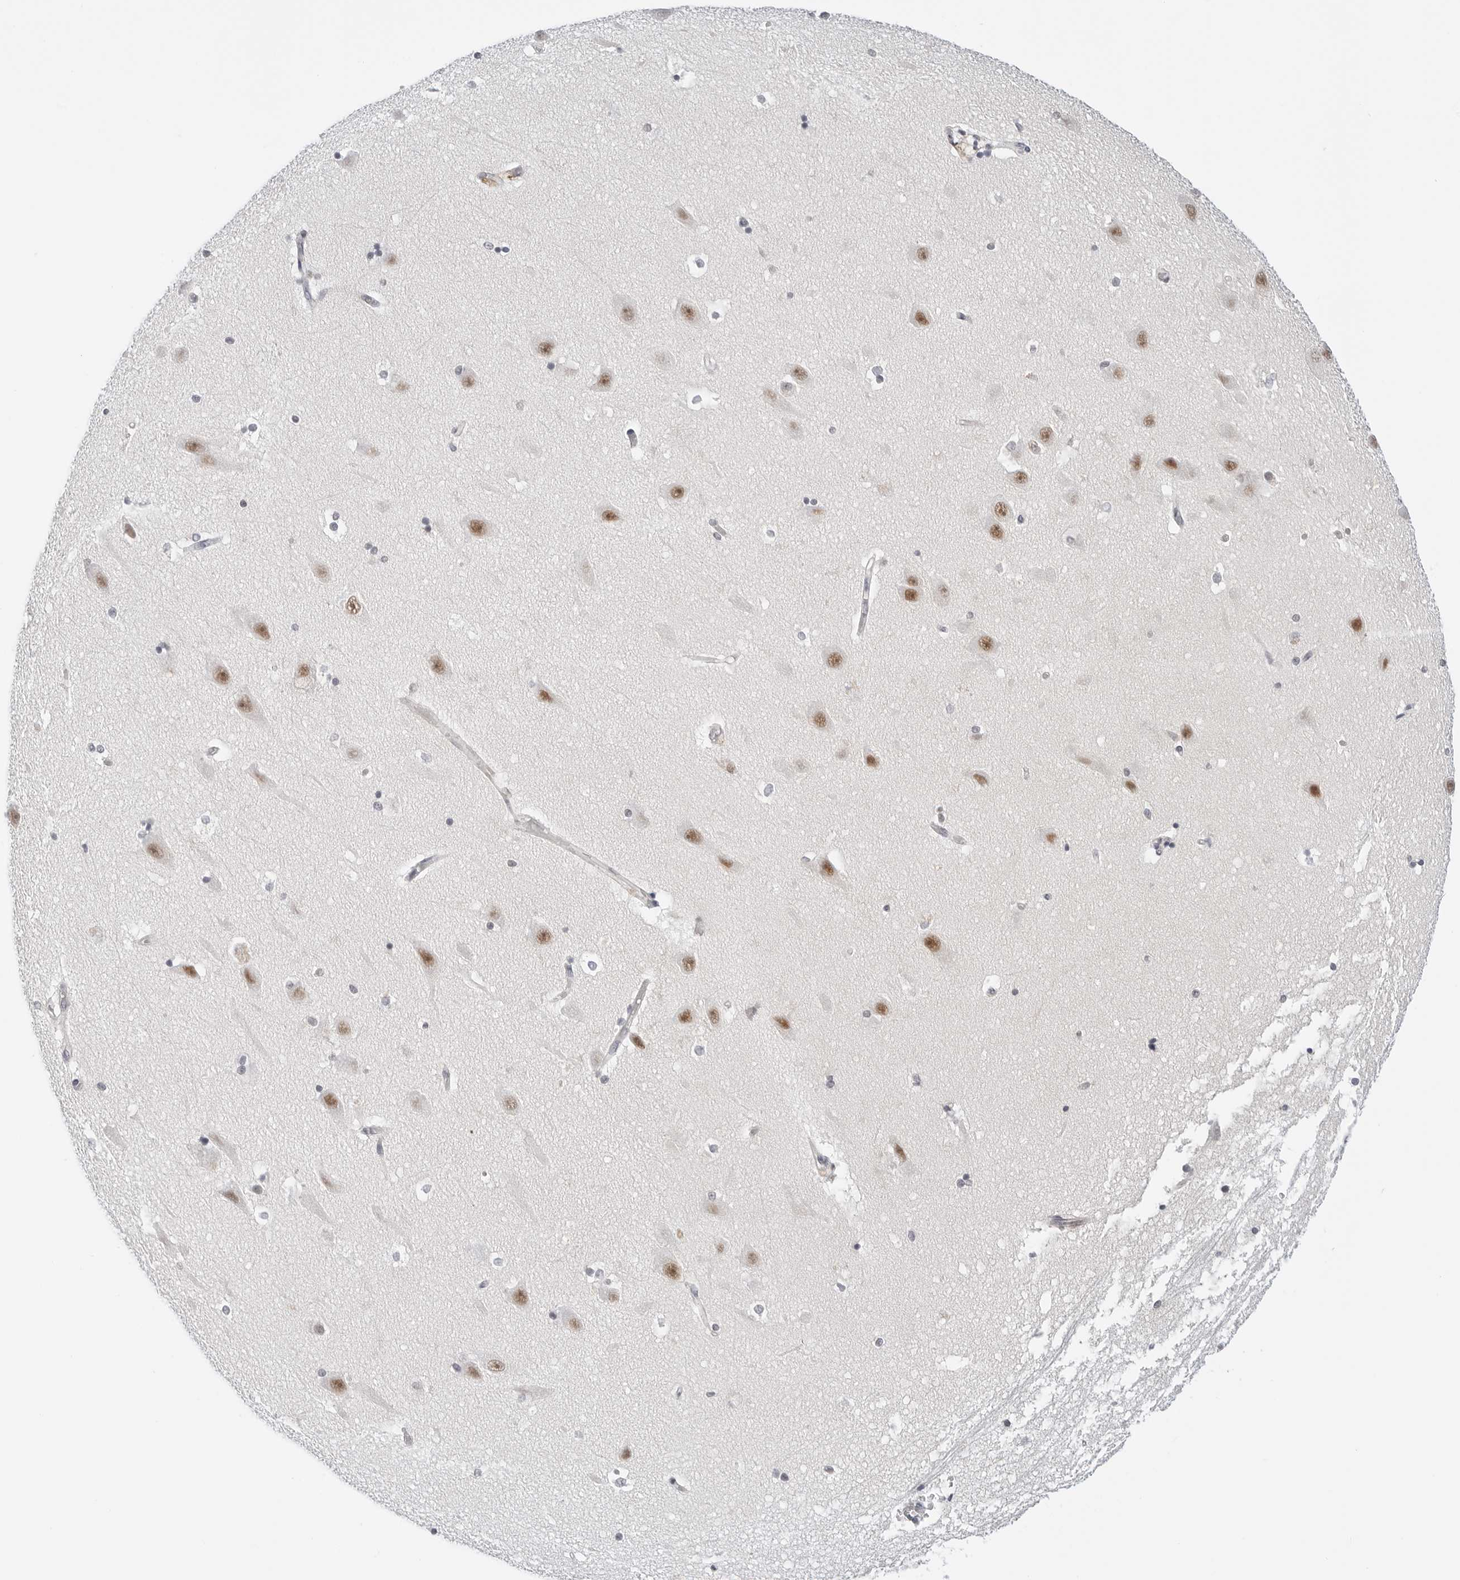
{"staining": {"intensity": "negative", "quantity": "none", "location": "none"}, "tissue": "hippocampus", "cell_type": "Glial cells", "image_type": "normal", "snomed": [{"axis": "morphology", "description": "Normal tissue, NOS"}, {"axis": "topography", "description": "Hippocampus"}], "caption": "This is an IHC histopathology image of benign human hippocampus. There is no expression in glial cells.", "gene": "TSEN2", "patient": {"sex": "male", "age": 45}}